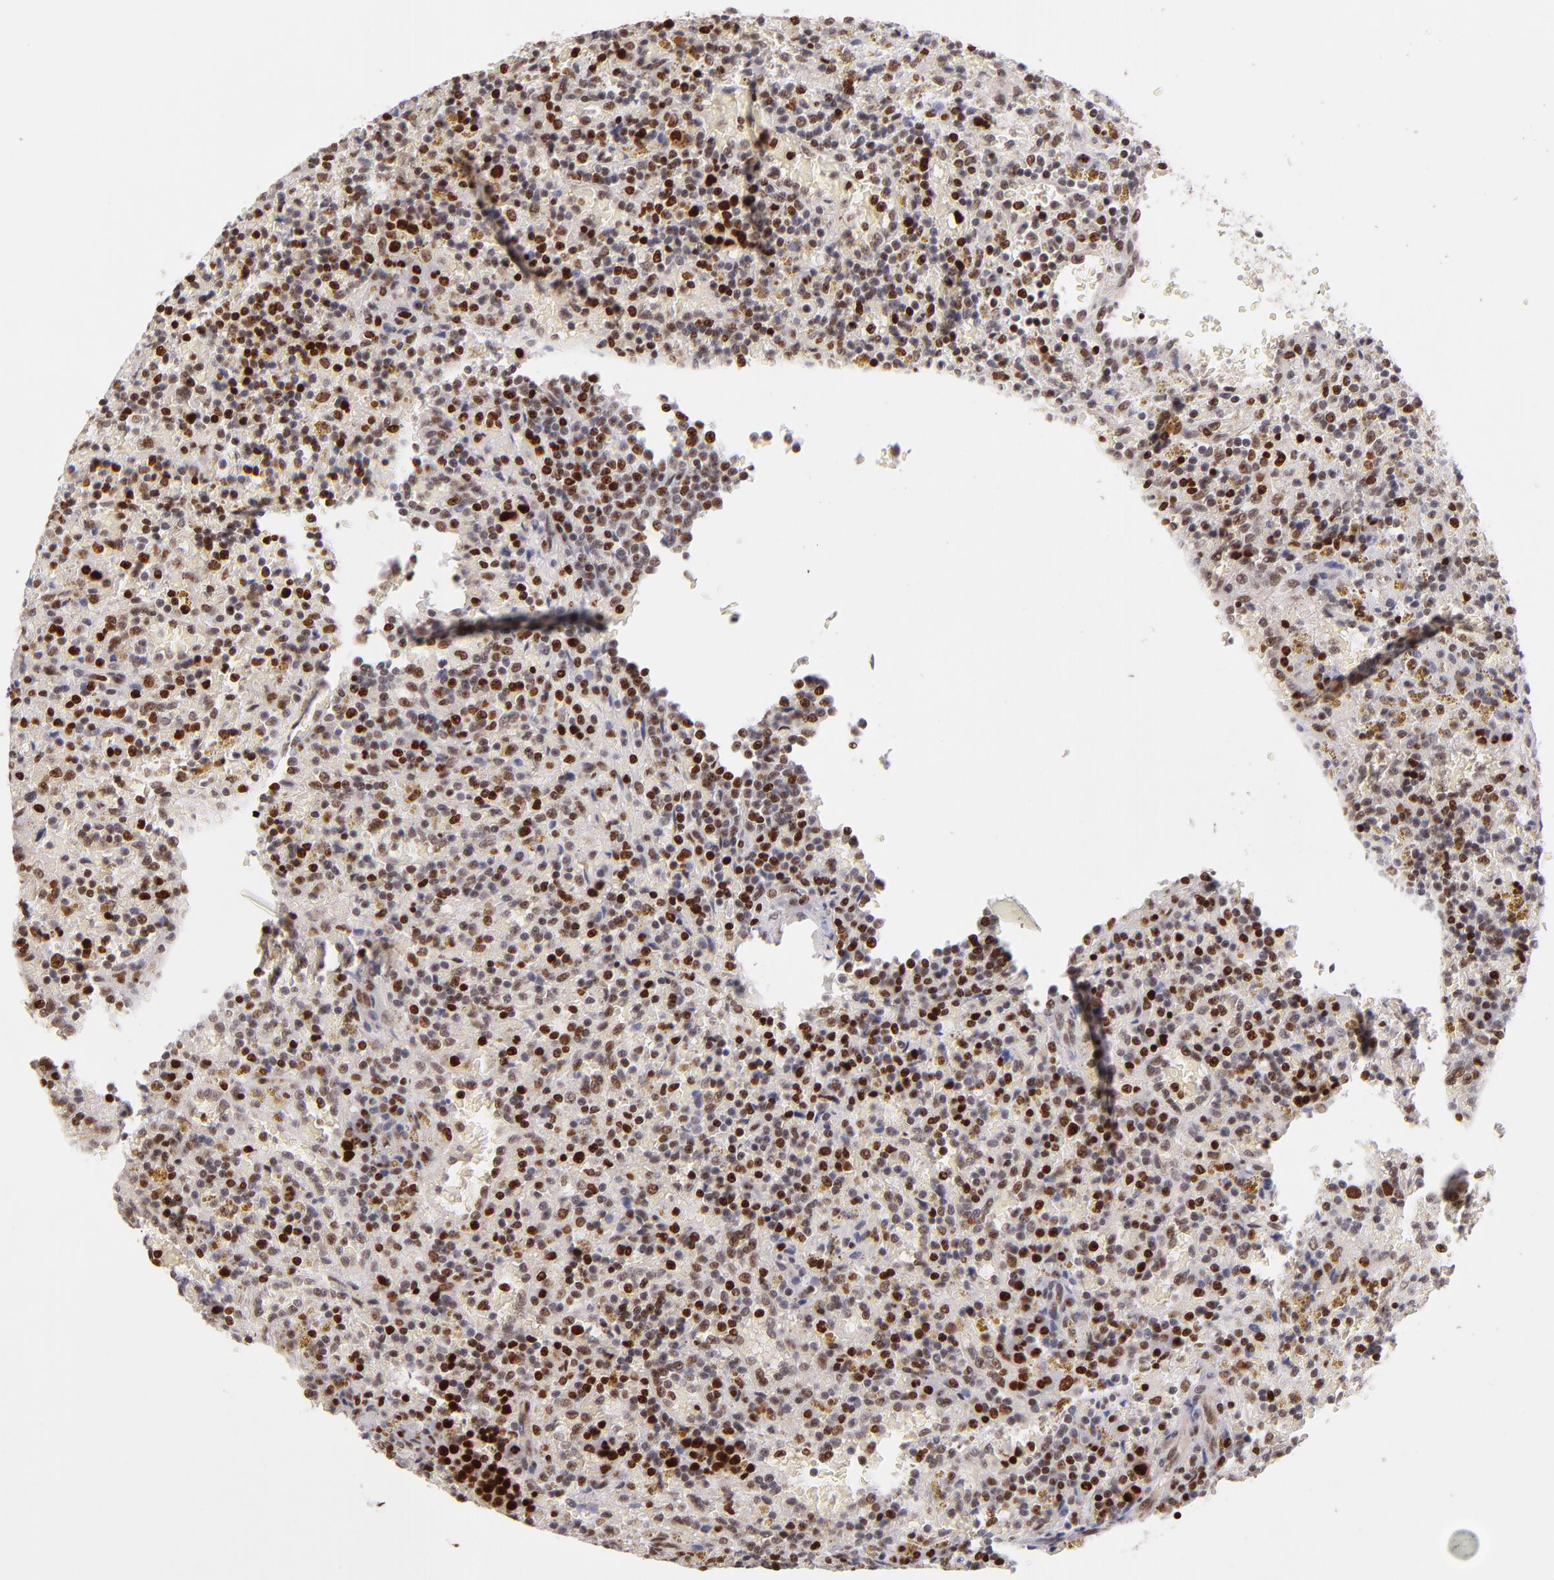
{"staining": {"intensity": "strong", "quantity": "25%-75%", "location": "nuclear"}, "tissue": "lymphoma", "cell_type": "Tumor cells", "image_type": "cancer", "snomed": [{"axis": "morphology", "description": "Malignant lymphoma, non-Hodgkin's type, Low grade"}, {"axis": "topography", "description": "Spleen"}], "caption": "Malignant lymphoma, non-Hodgkin's type (low-grade) tissue exhibits strong nuclear staining in about 25%-75% of tumor cells The protein of interest is shown in brown color, while the nuclei are stained blue.", "gene": "POLA1", "patient": {"sex": "female", "age": 65}}